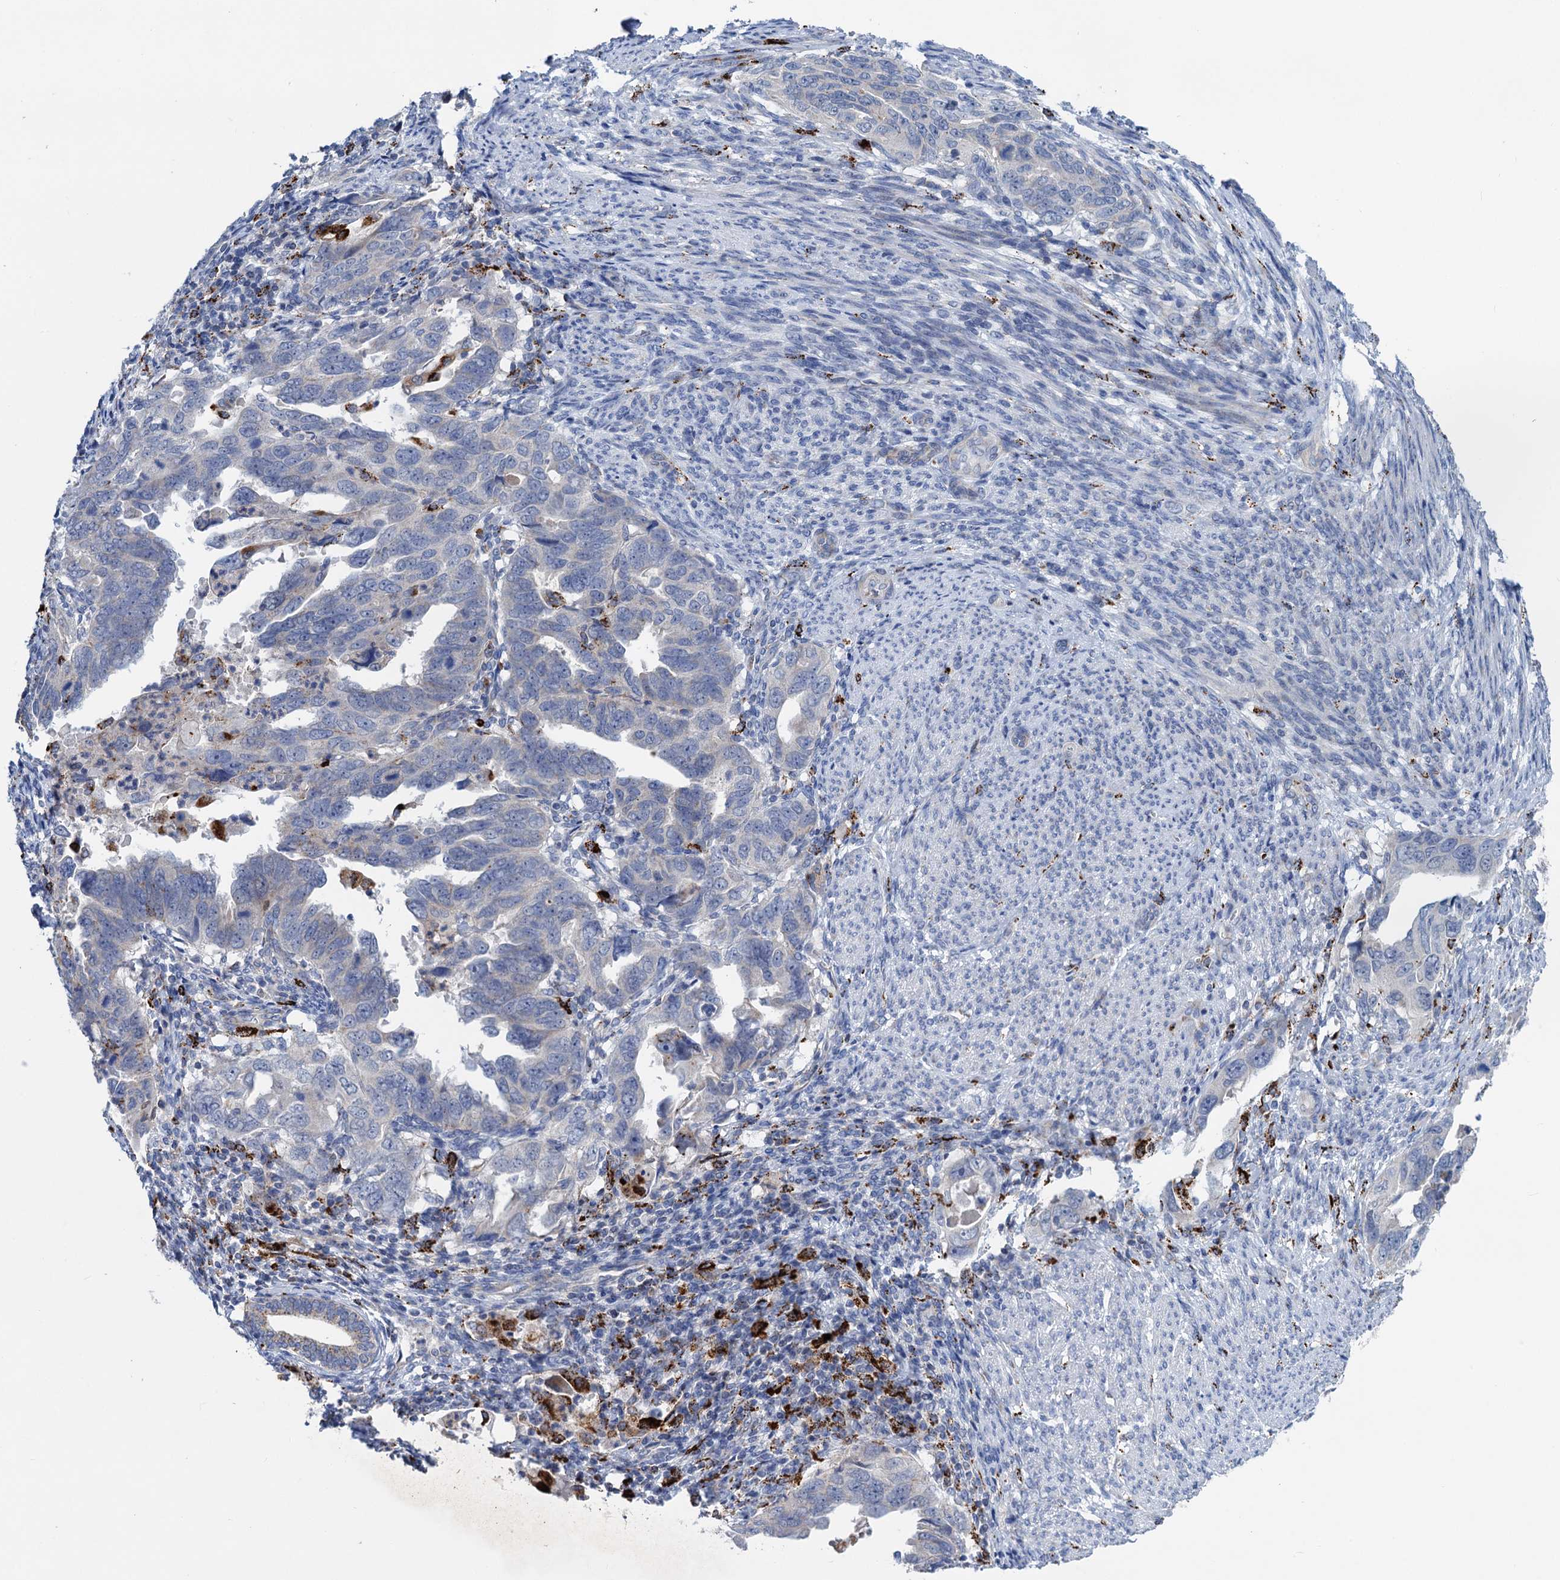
{"staining": {"intensity": "negative", "quantity": "none", "location": "none"}, "tissue": "endometrial cancer", "cell_type": "Tumor cells", "image_type": "cancer", "snomed": [{"axis": "morphology", "description": "Adenocarcinoma, NOS"}, {"axis": "topography", "description": "Endometrium"}], "caption": "Tumor cells show no significant expression in endometrial cancer. The staining is performed using DAB (3,3'-diaminobenzidine) brown chromogen with nuclei counter-stained in using hematoxylin.", "gene": "ANKS3", "patient": {"sex": "female", "age": 65}}